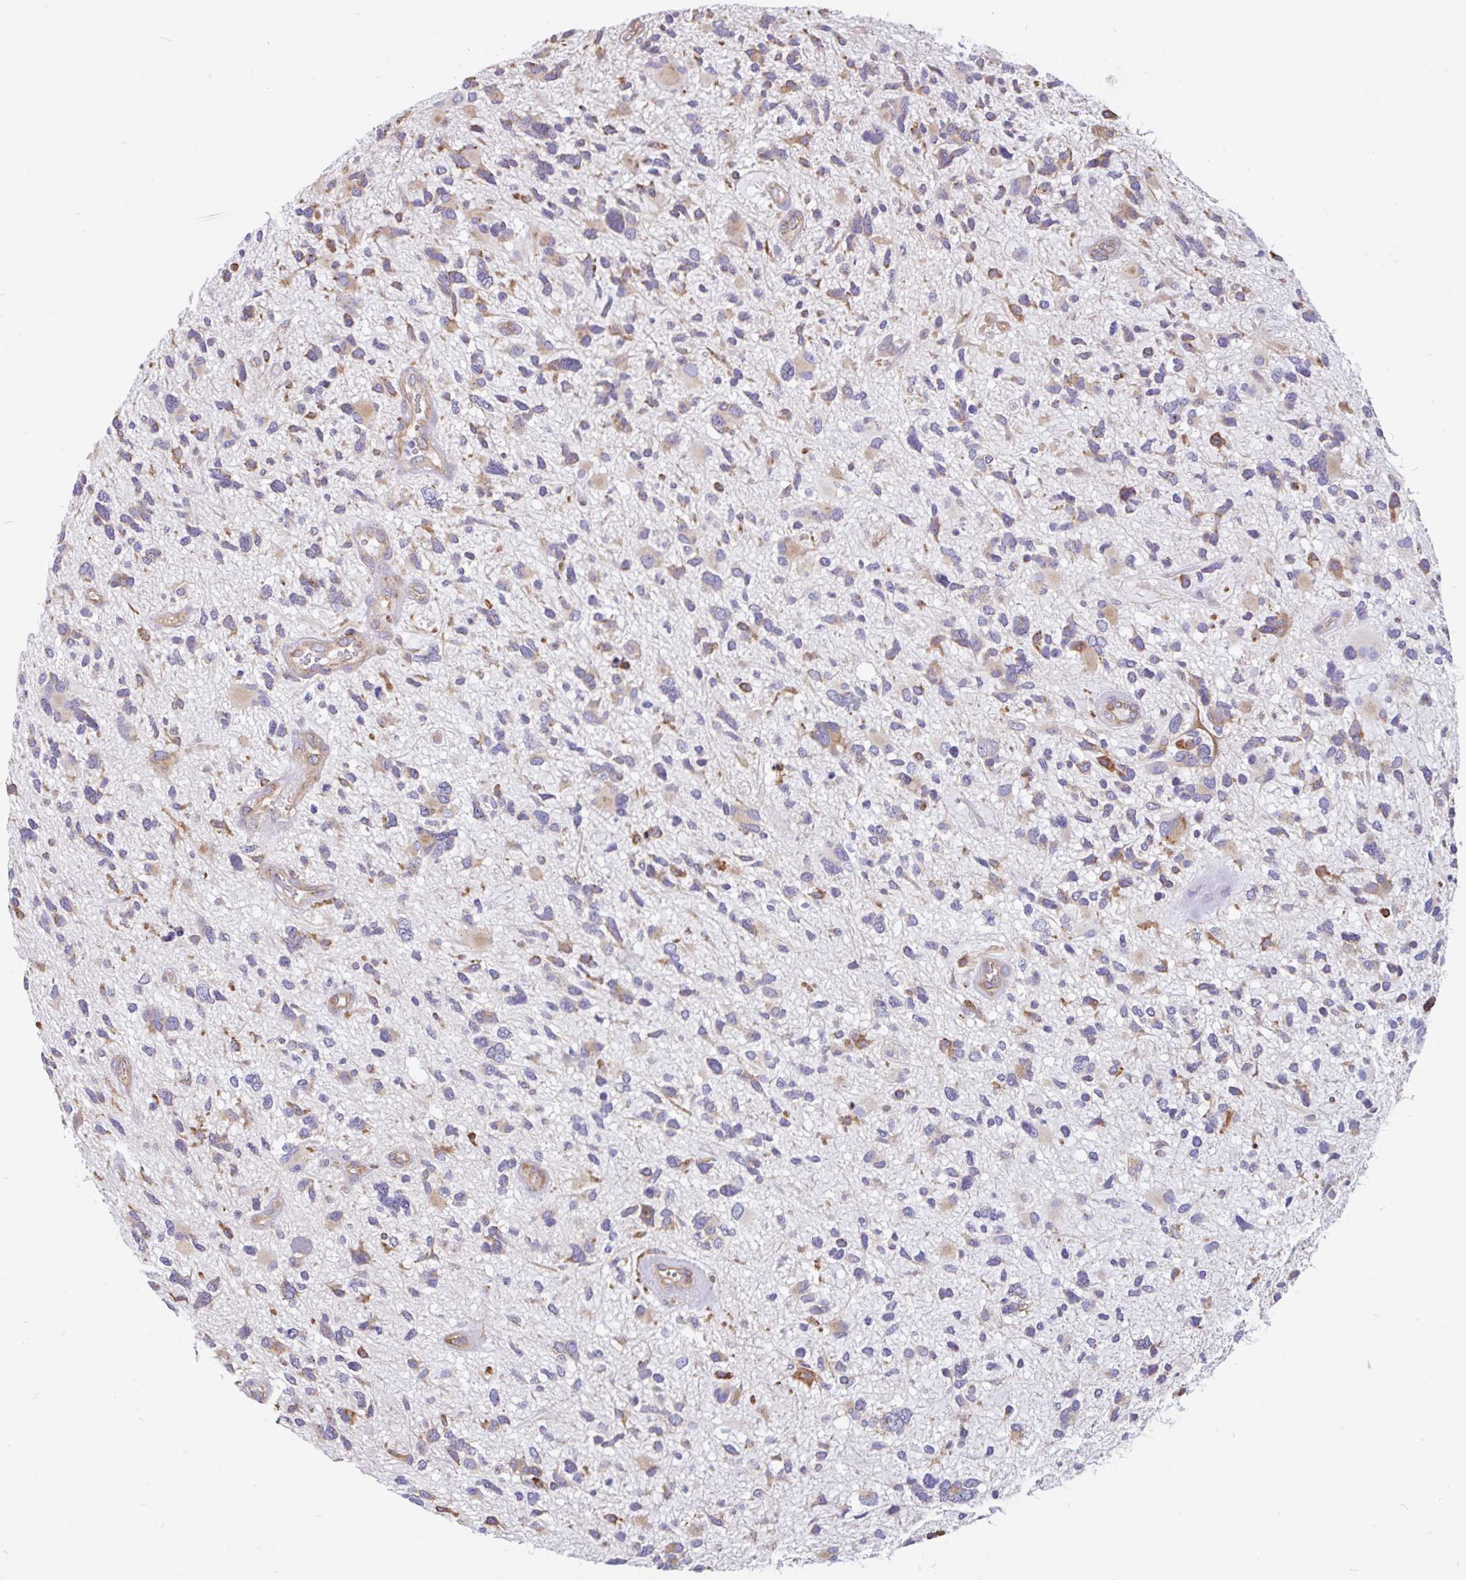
{"staining": {"intensity": "weak", "quantity": "<25%", "location": "cytoplasmic/membranous"}, "tissue": "glioma", "cell_type": "Tumor cells", "image_type": "cancer", "snomed": [{"axis": "morphology", "description": "Glioma, malignant, High grade"}, {"axis": "topography", "description": "Brain"}], "caption": "This is an IHC photomicrograph of human glioma. There is no expression in tumor cells.", "gene": "EML5", "patient": {"sex": "female", "age": 11}}